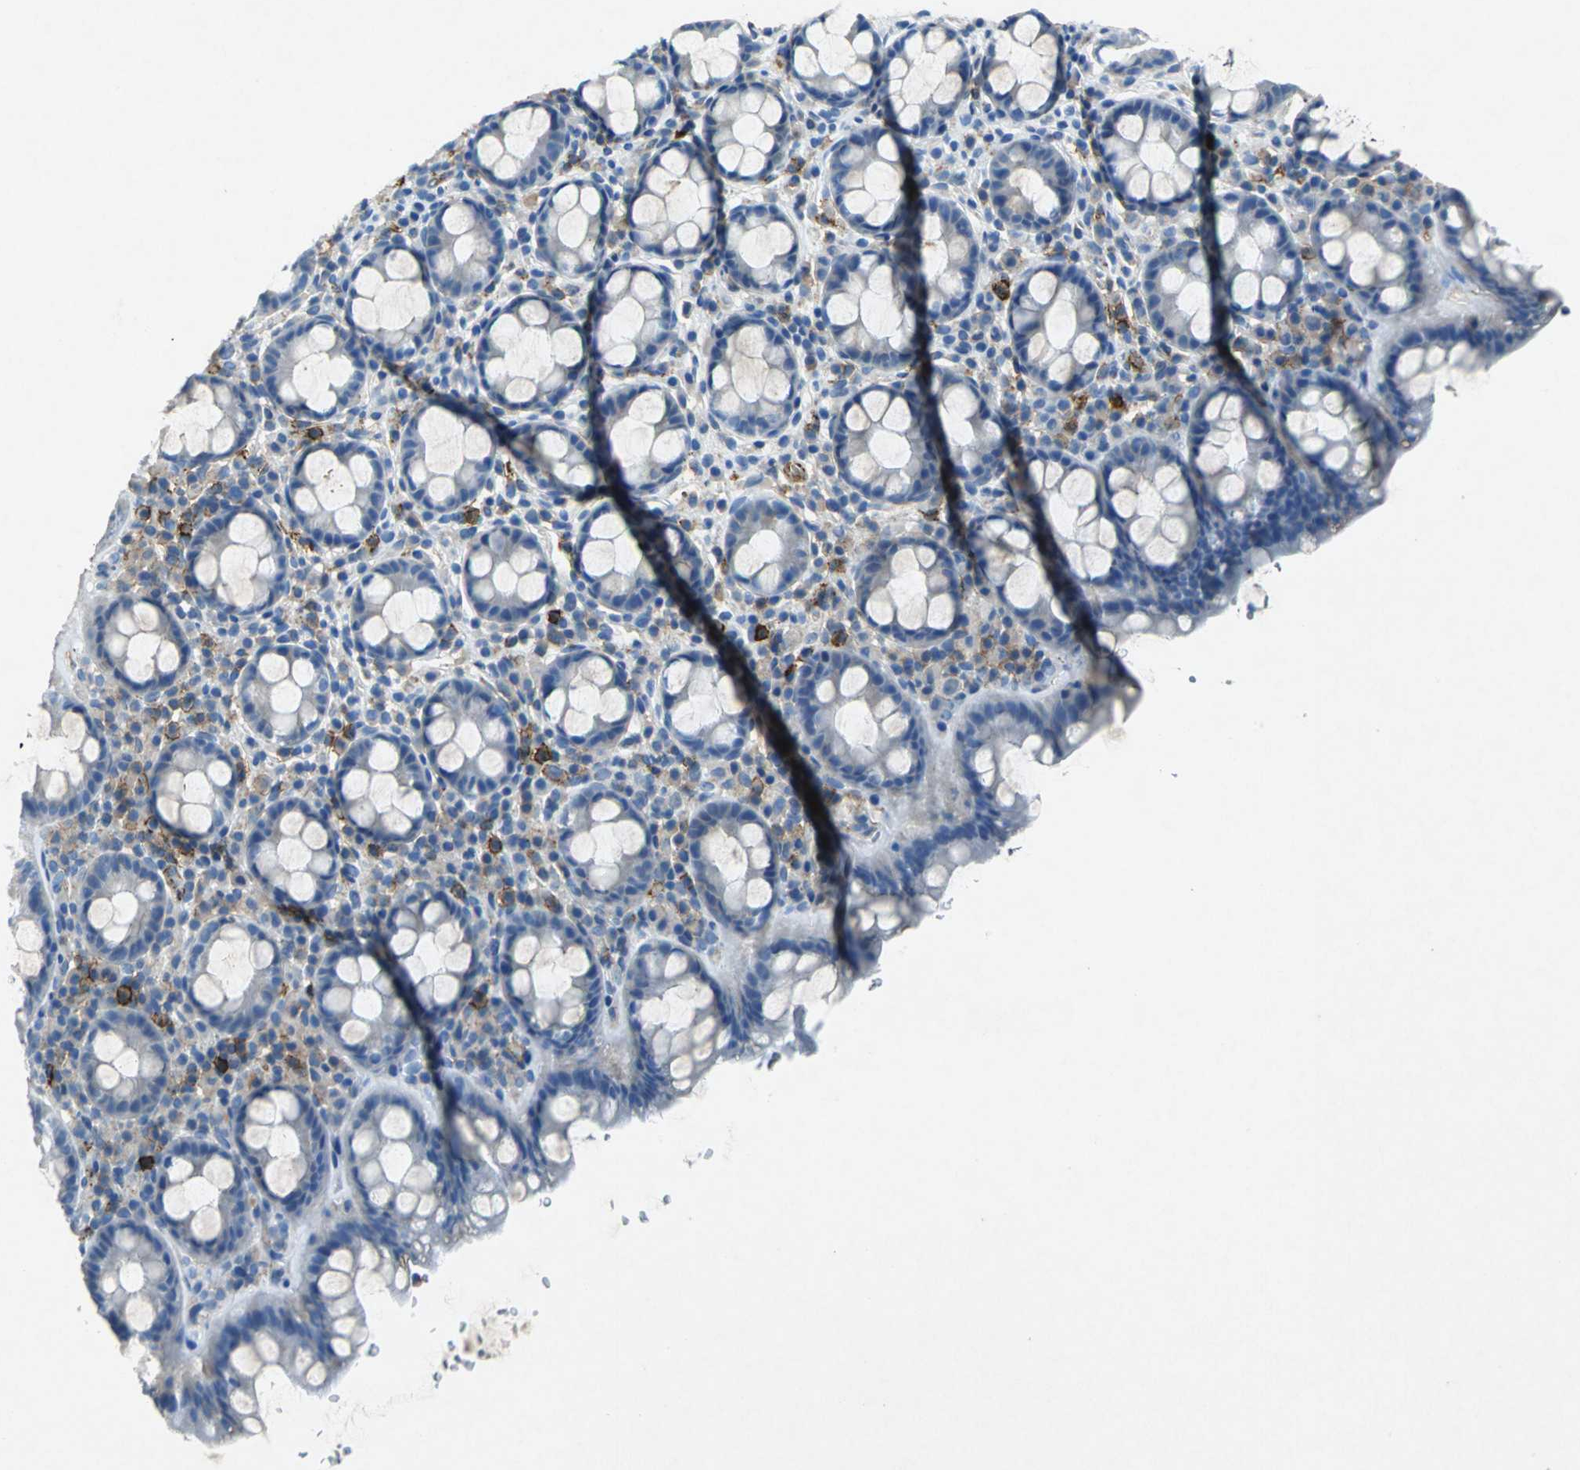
{"staining": {"intensity": "negative", "quantity": "none", "location": "none"}, "tissue": "rectum", "cell_type": "Glandular cells", "image_type": "normal", "snomed": [{"axis": "morphology", "description": "Normal tissue, NOS"}, {"axis": "topography", "description": "Rectum"}], "caption": "Immunohistochemistry (IHC) histopathology image of normal rectum: rectum stained with DAB displays no significant protein expression in glandular cells.", "gene": "RPS13", "patient": {"sex": "male", "age": 92}}